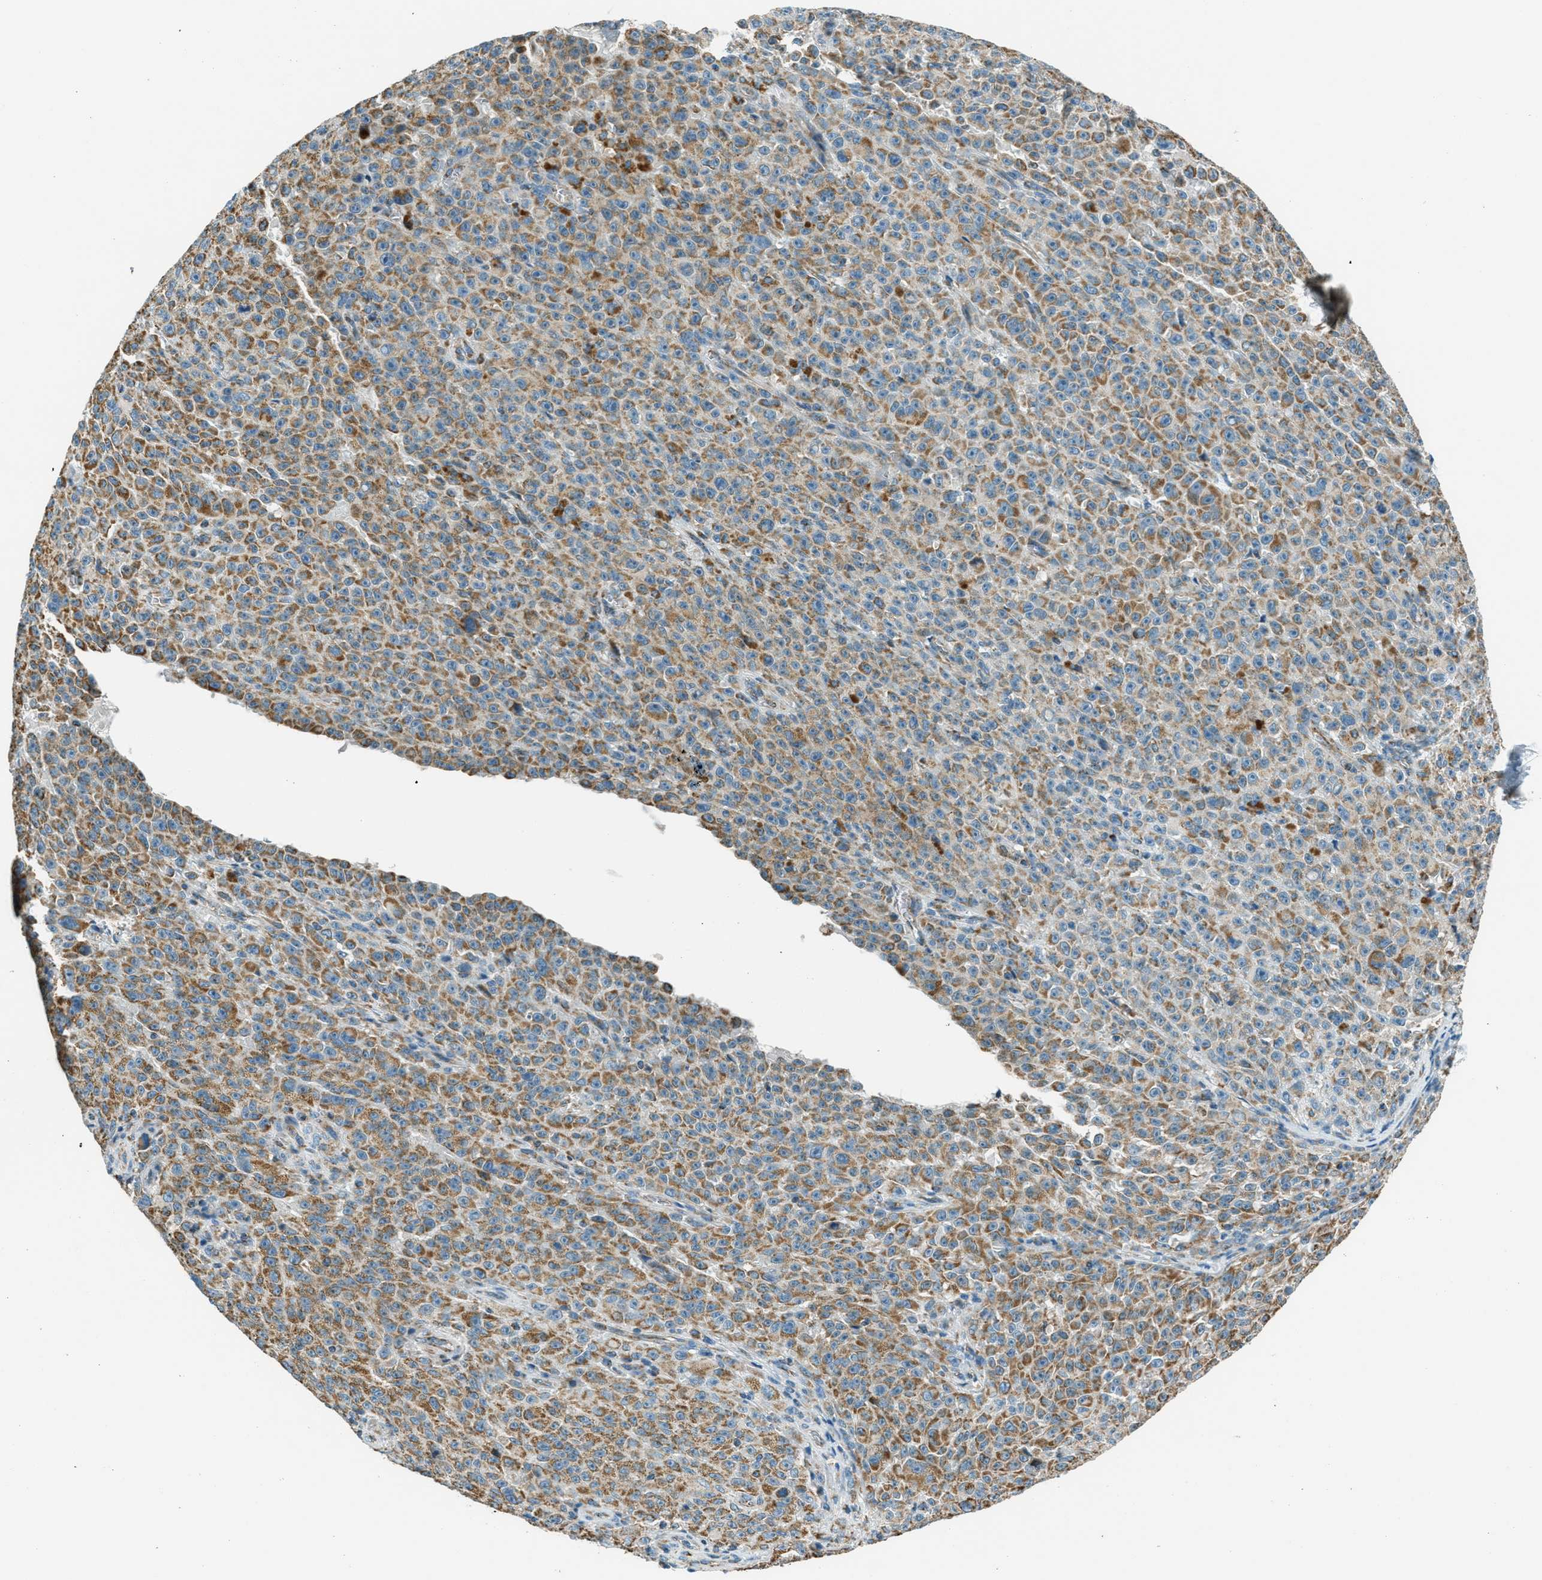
{"staining": {"intensity": "moderate", "quantity": ">75%", "location": "cytoplasmic/membranous"}, "tissue": "melanoma", "cell_type": "Tumor cells", "image_type": "cancer", "snomed": [{"axis": "morphology", "description": "Malignant melanoma, NOS"}, {"axis": "topography", "description": "Skin"}], "caption": "Protein expression analysis of human malignant melanoma reveals moderate cytoplasmic/membranous staining in approximately >75% of tumor cells.", "gene": "CHST15", "patient": {"sex": "female", "age": 82}}